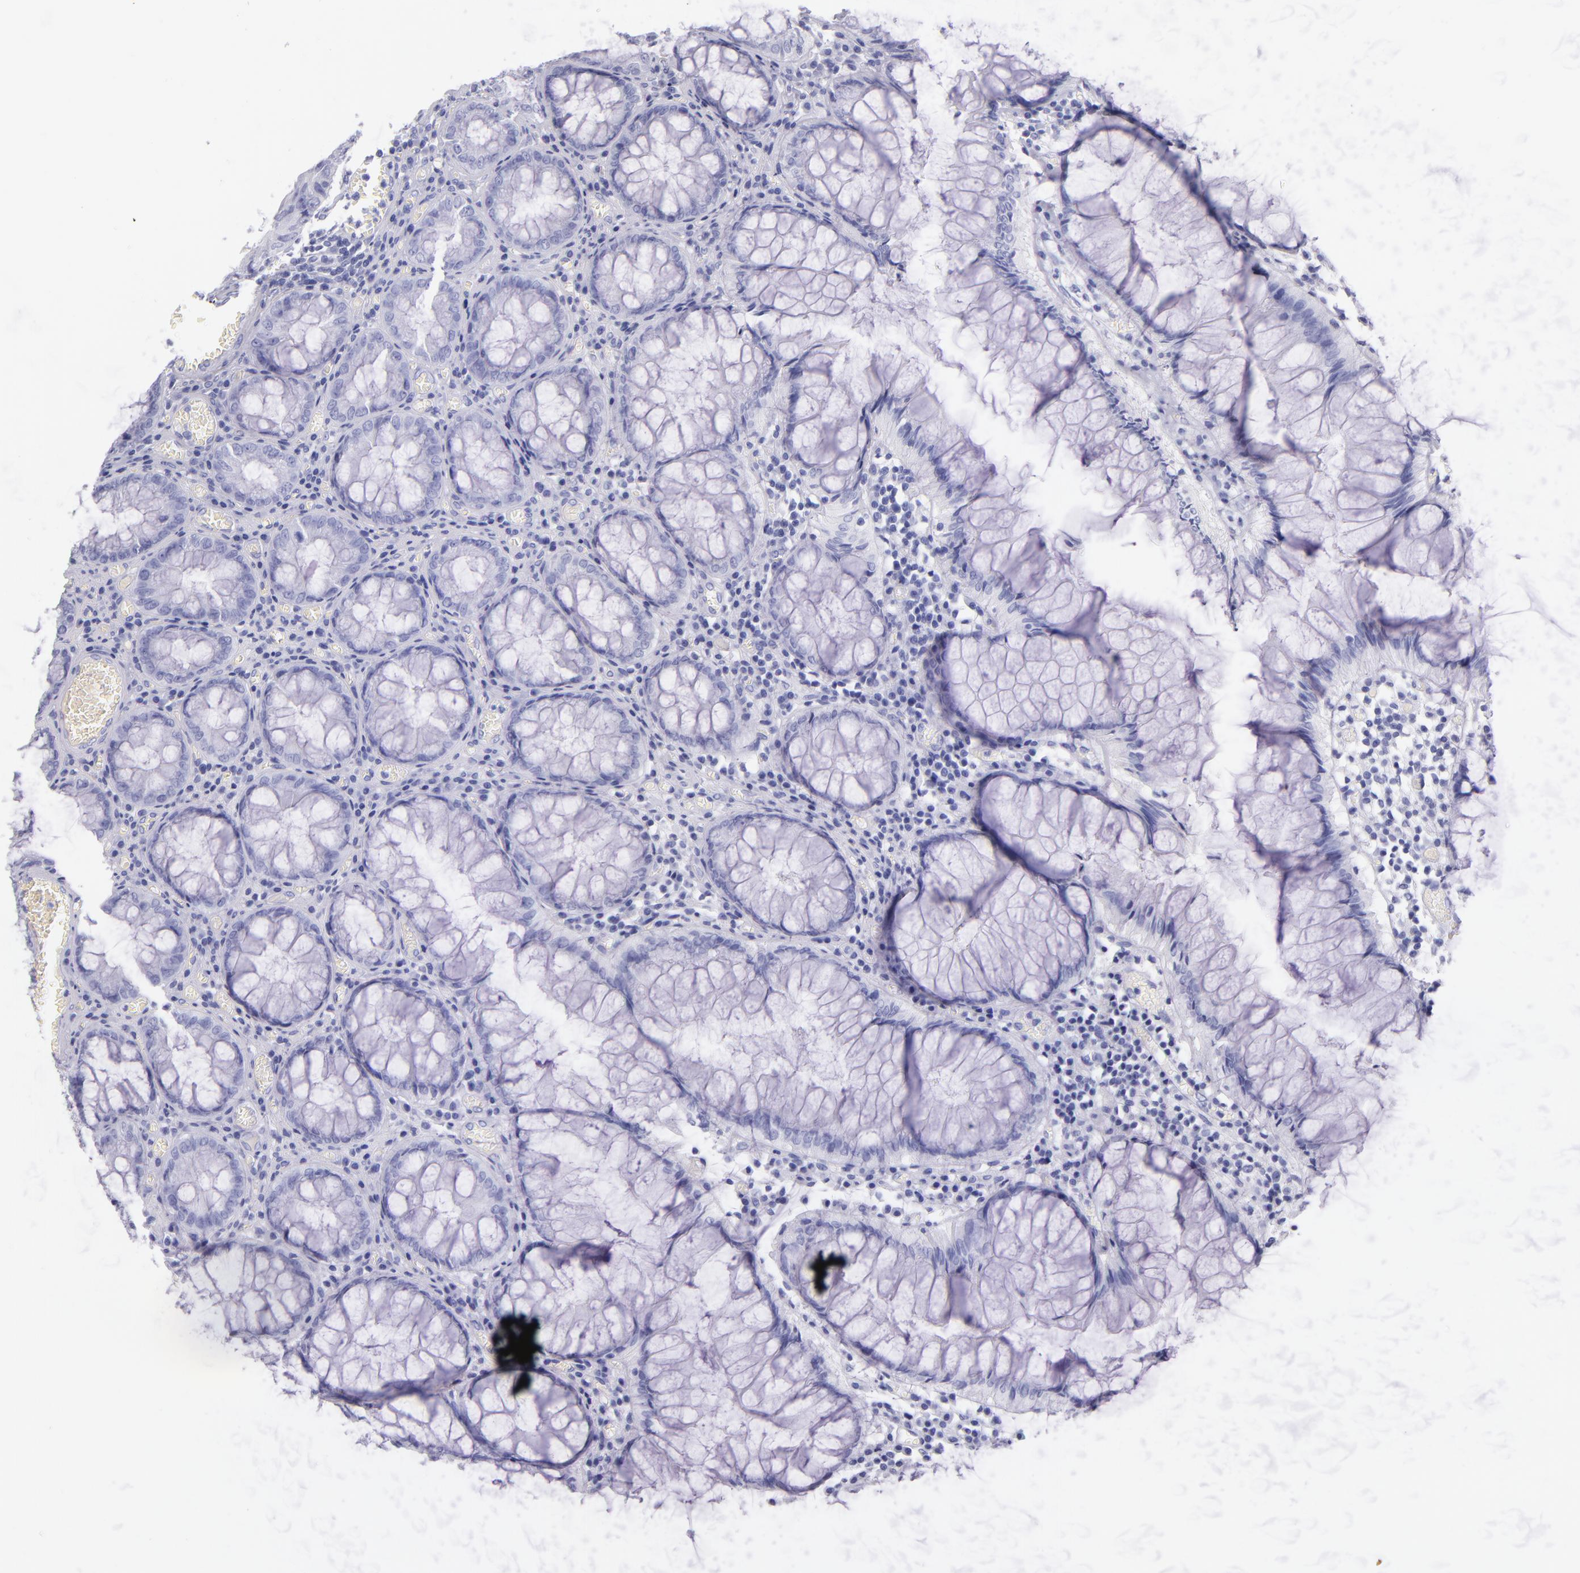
{"staining": {"intensity": "negative", "quantity": "none", "location": "none"}, "tissue": "colorectal cancer", "cell_type": "Tumor cells", "image_type": "cancer", "snomed": [{"axis": "morphology", "description": "Adenocarcinoma, NOS"}, {"axis": "topography", "description": "Rectum"}], "caption": "Histopathology image shows no protein staining in tumor cells of colorectal cancer tissue. (Brightfield microscopy of DAB (3,3'-diaminobenzidine) IHC at high magnification).", "gene": "SFTPB", "patient": {"sex": "female", "age": 98}}